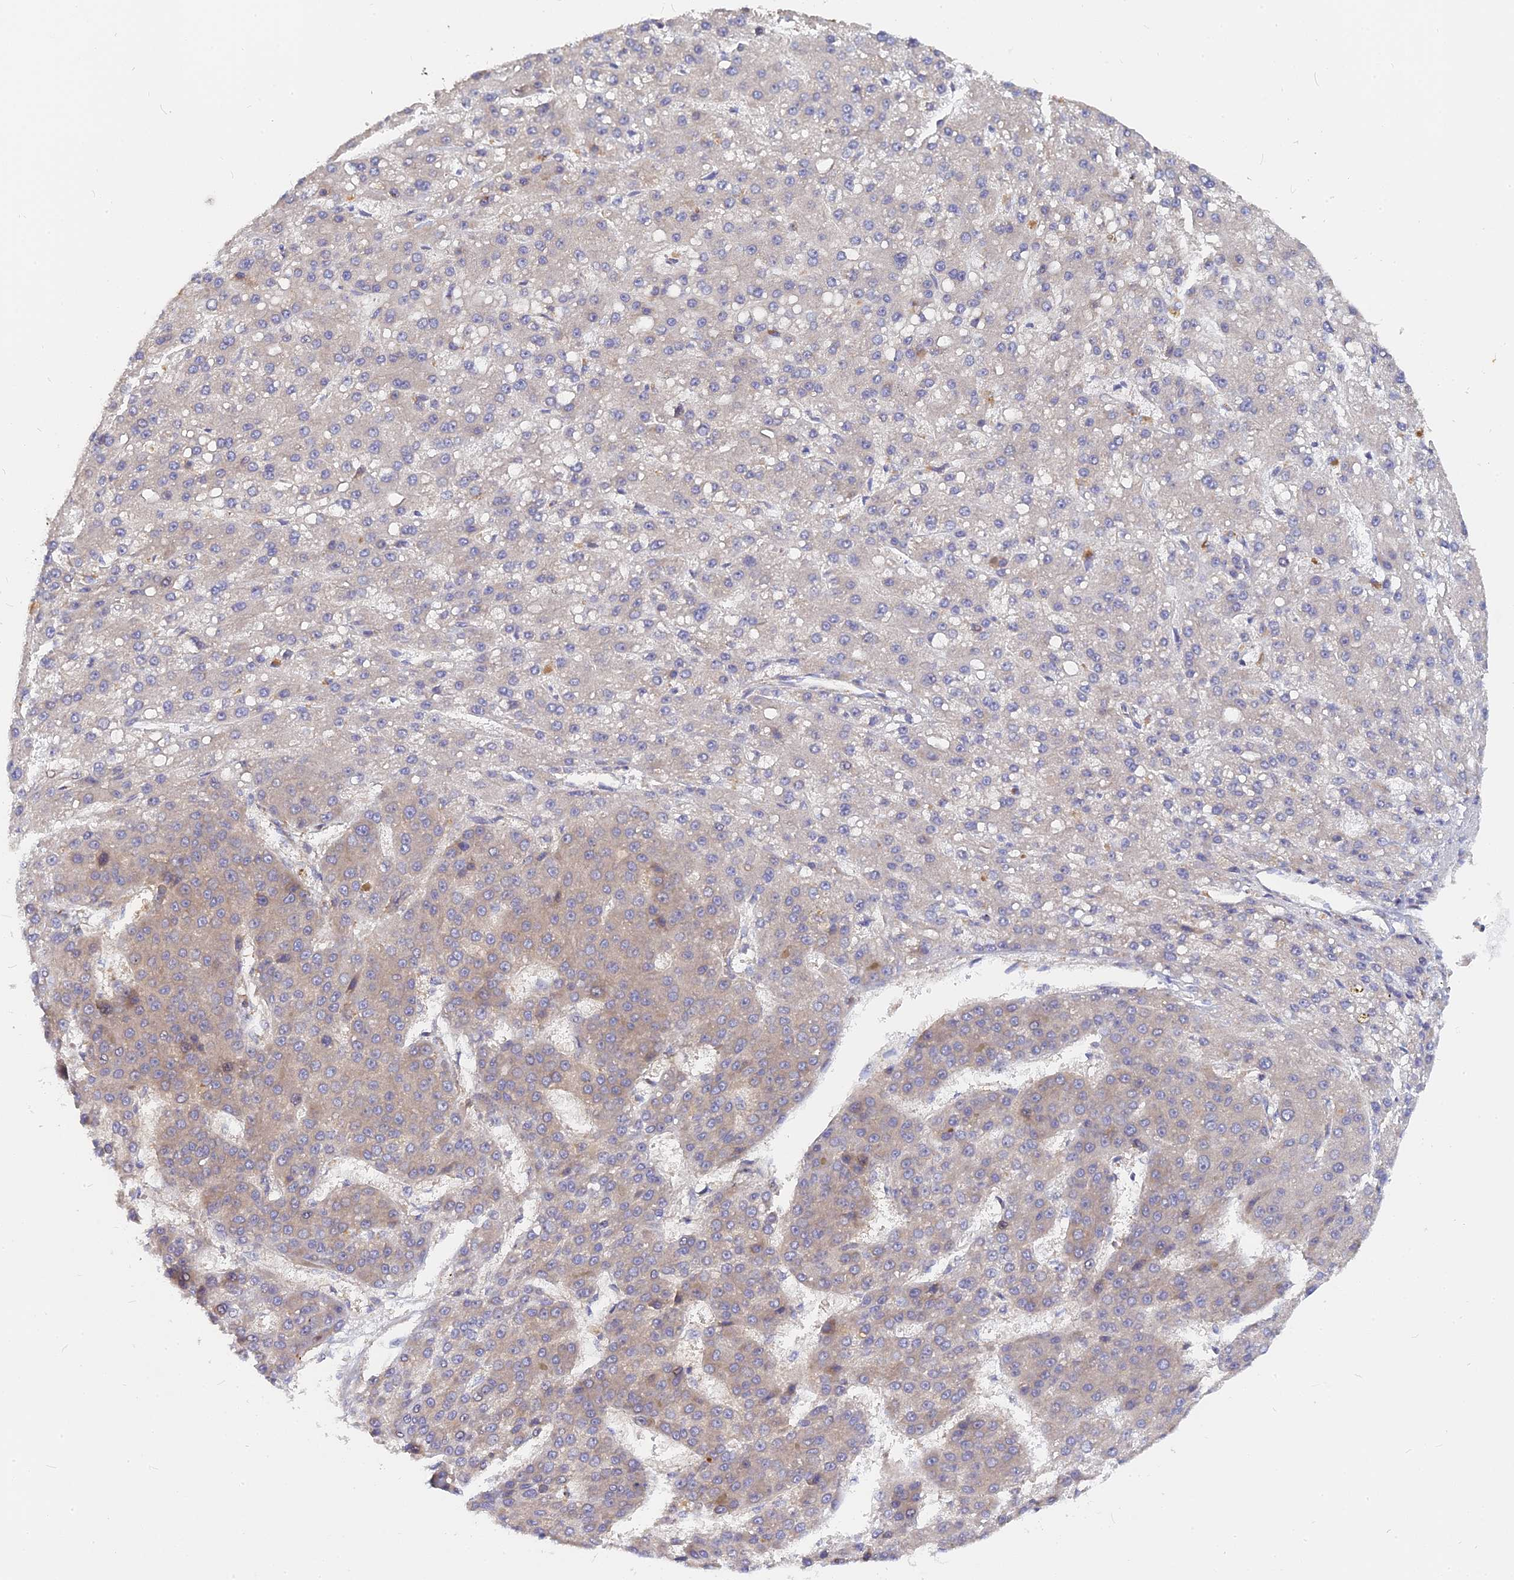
{"staining": {"intensity": "weak", "quantity": "<25%", "location": "cytoplasmic/membranous"}, "tissue": "liver cancer", "cell_type": "Tumor cells", "image_type": "cancer", "snomed": [{"axis": "morphology", "description": "Carcinoma, Hepatocellular, NOS"}, {"axis": "topography", "description": "Liver"}], "caption": "This is an immunohistochemistry (IHC) histopathology image of human liver hepatocellular carcinoma. There is no expression in tumor cells.", "gene": "IL21R", "patient": {"sex": "male", "age": 67}}